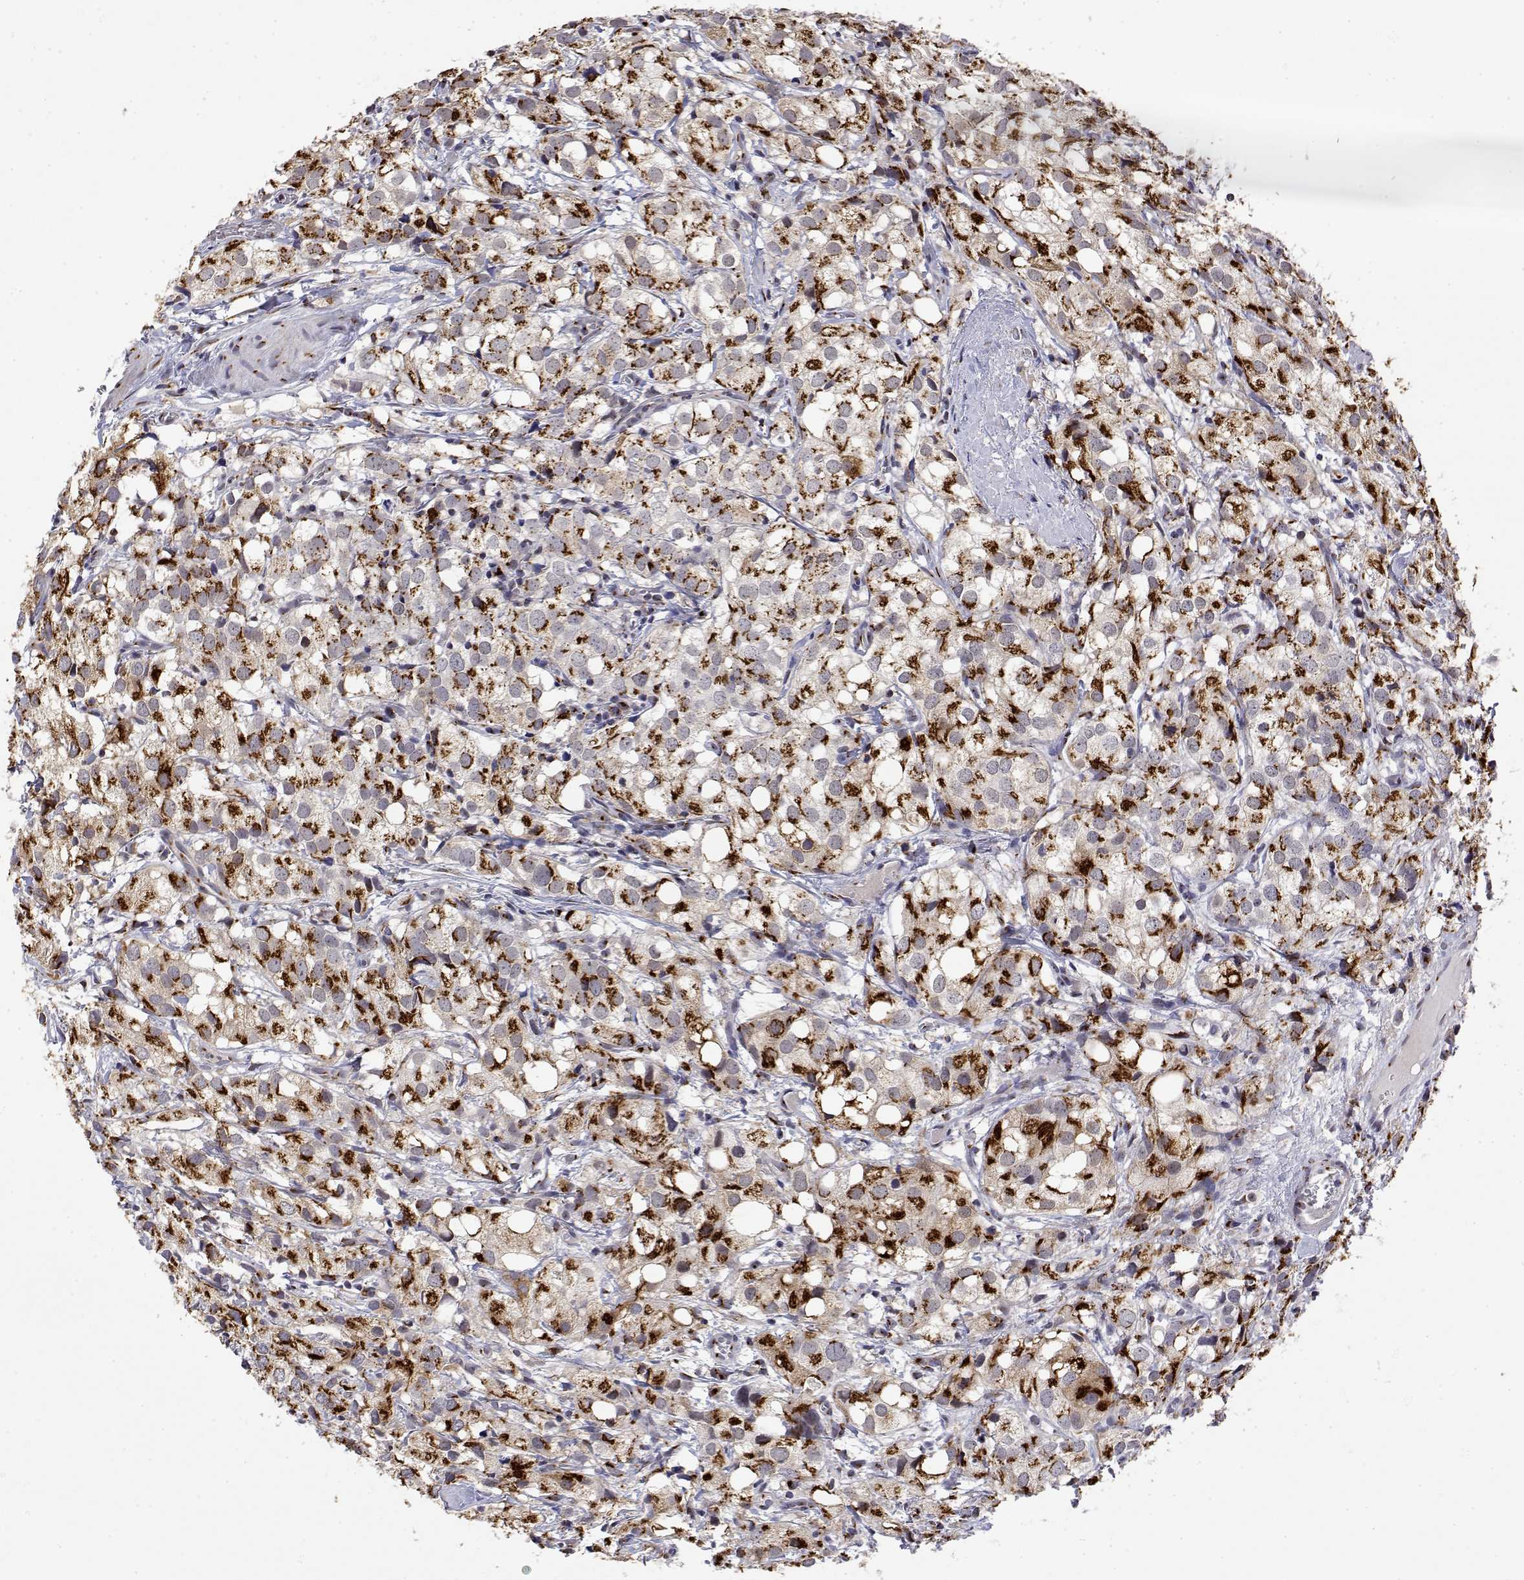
{"staining": {"intensity": "strong", "quantity": ">75%", "location": "cytoplasmic/membranous"}, "tissue": "prostate cancer", "cell_type": "Tumor cells", "image_type": "cancer", "snomed": [{"axis": "morphology", "description": "Adenocarcinoma, High grade"}, {"axis": "topography", "description": "Prostate"}], "caption": "Brown immunohistochemical staining in prostate cancer demonstrates strong cytoplasmic/membranous positivity in about >75% of tumor cells.", "gene": "YIPF3", "patient": {"sex": "male", "age": 86}}